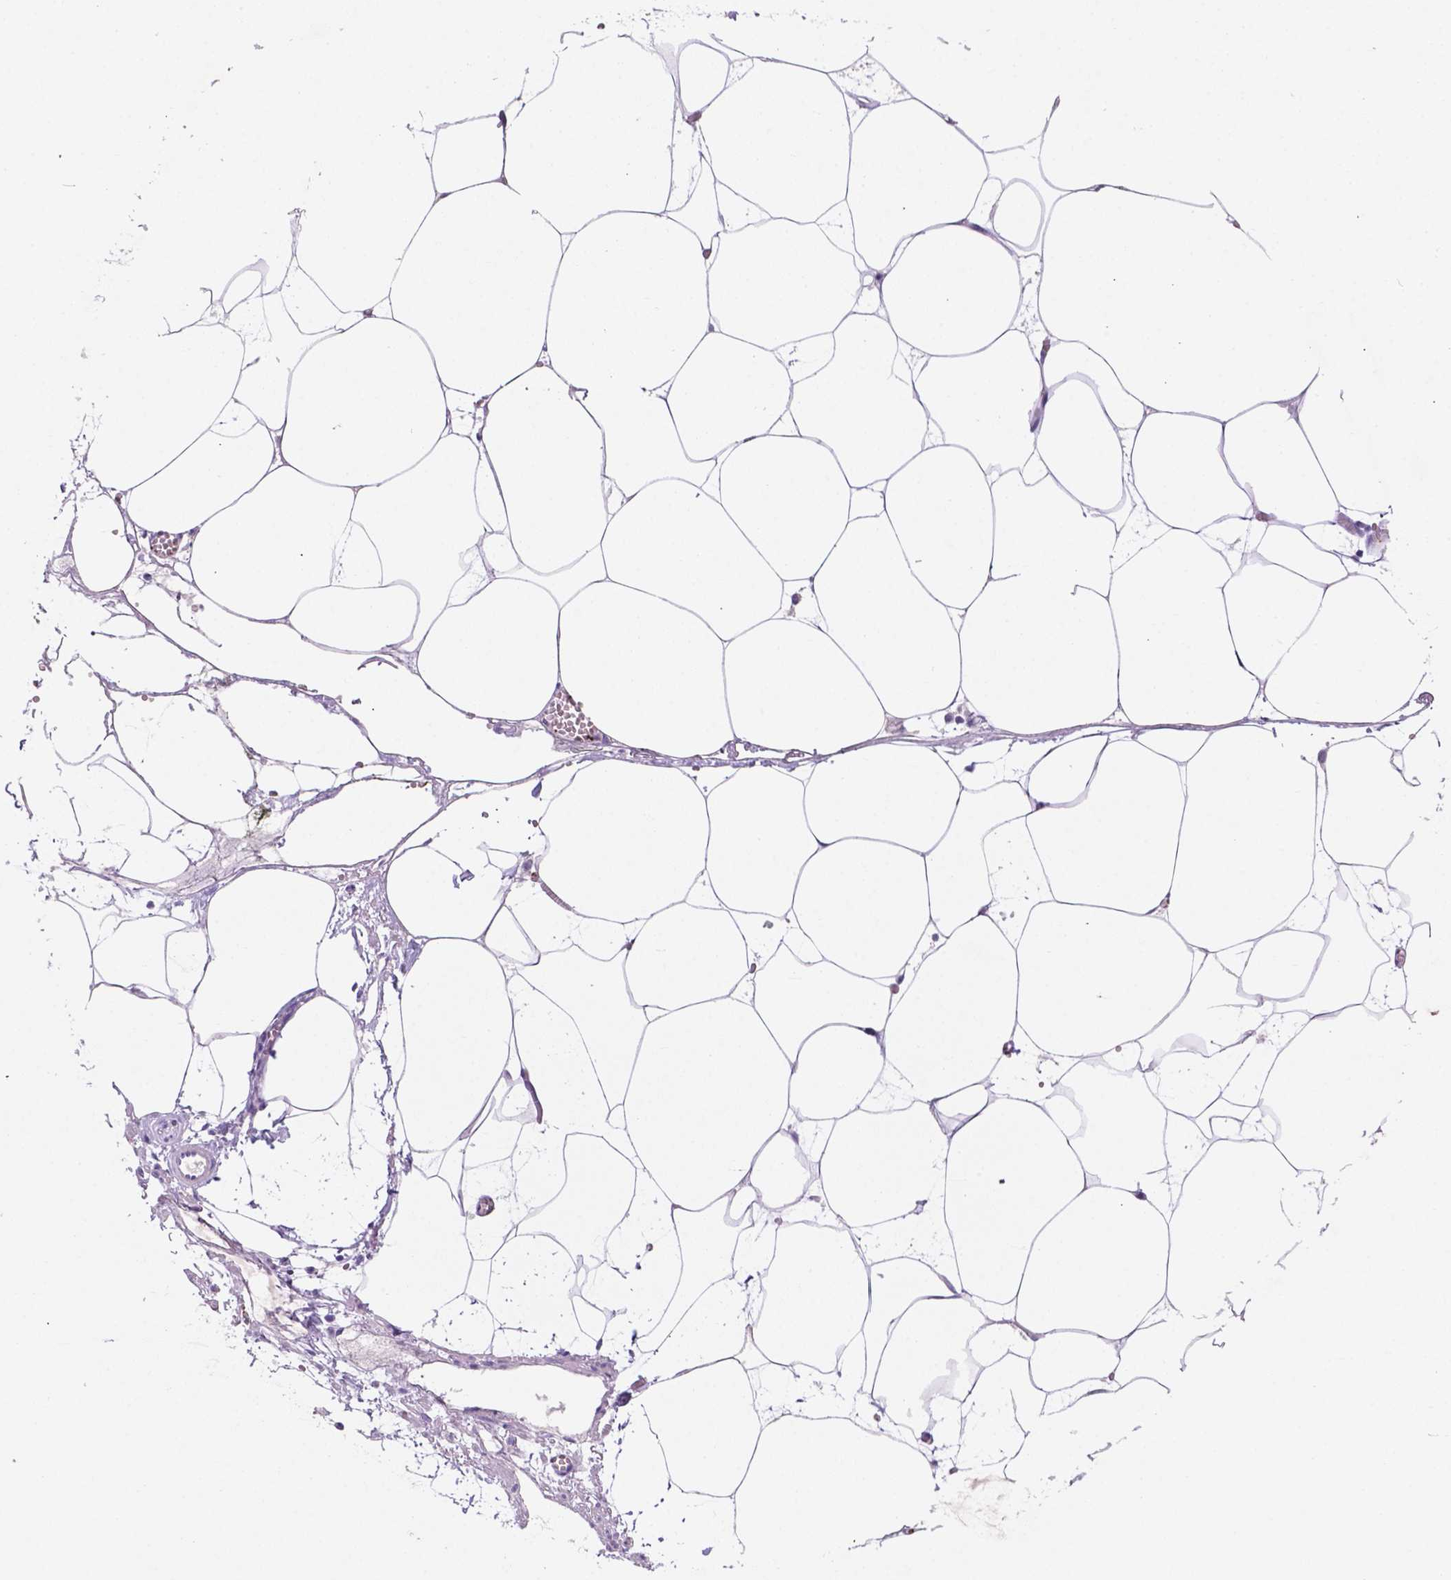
{"staining": {"intensity": "negative", "quantity": "none", "location": "none"}, "tissue": "adipose tissue", "cell_type": "Adipocytes", "image_type": "normal", "snomed": [{"axis": "morphology", "description": "Normal tissue, NOS"}, {"axis": "topography", "description": "Adipose tissue"}, {"axis": "topography", "description": "Pancreas"}, {"axis": "topography", "description": "Peripheral nerve tissue"}], "caption": "An IHC micrograph of unremarkable adipose tissue is shown. There is no staining in adipocytes of adipose tissue. (DAB immunohistochemistry, high magnification).", "gene": "EBLN2", "patient": {"sex": "female", "age": 58}}